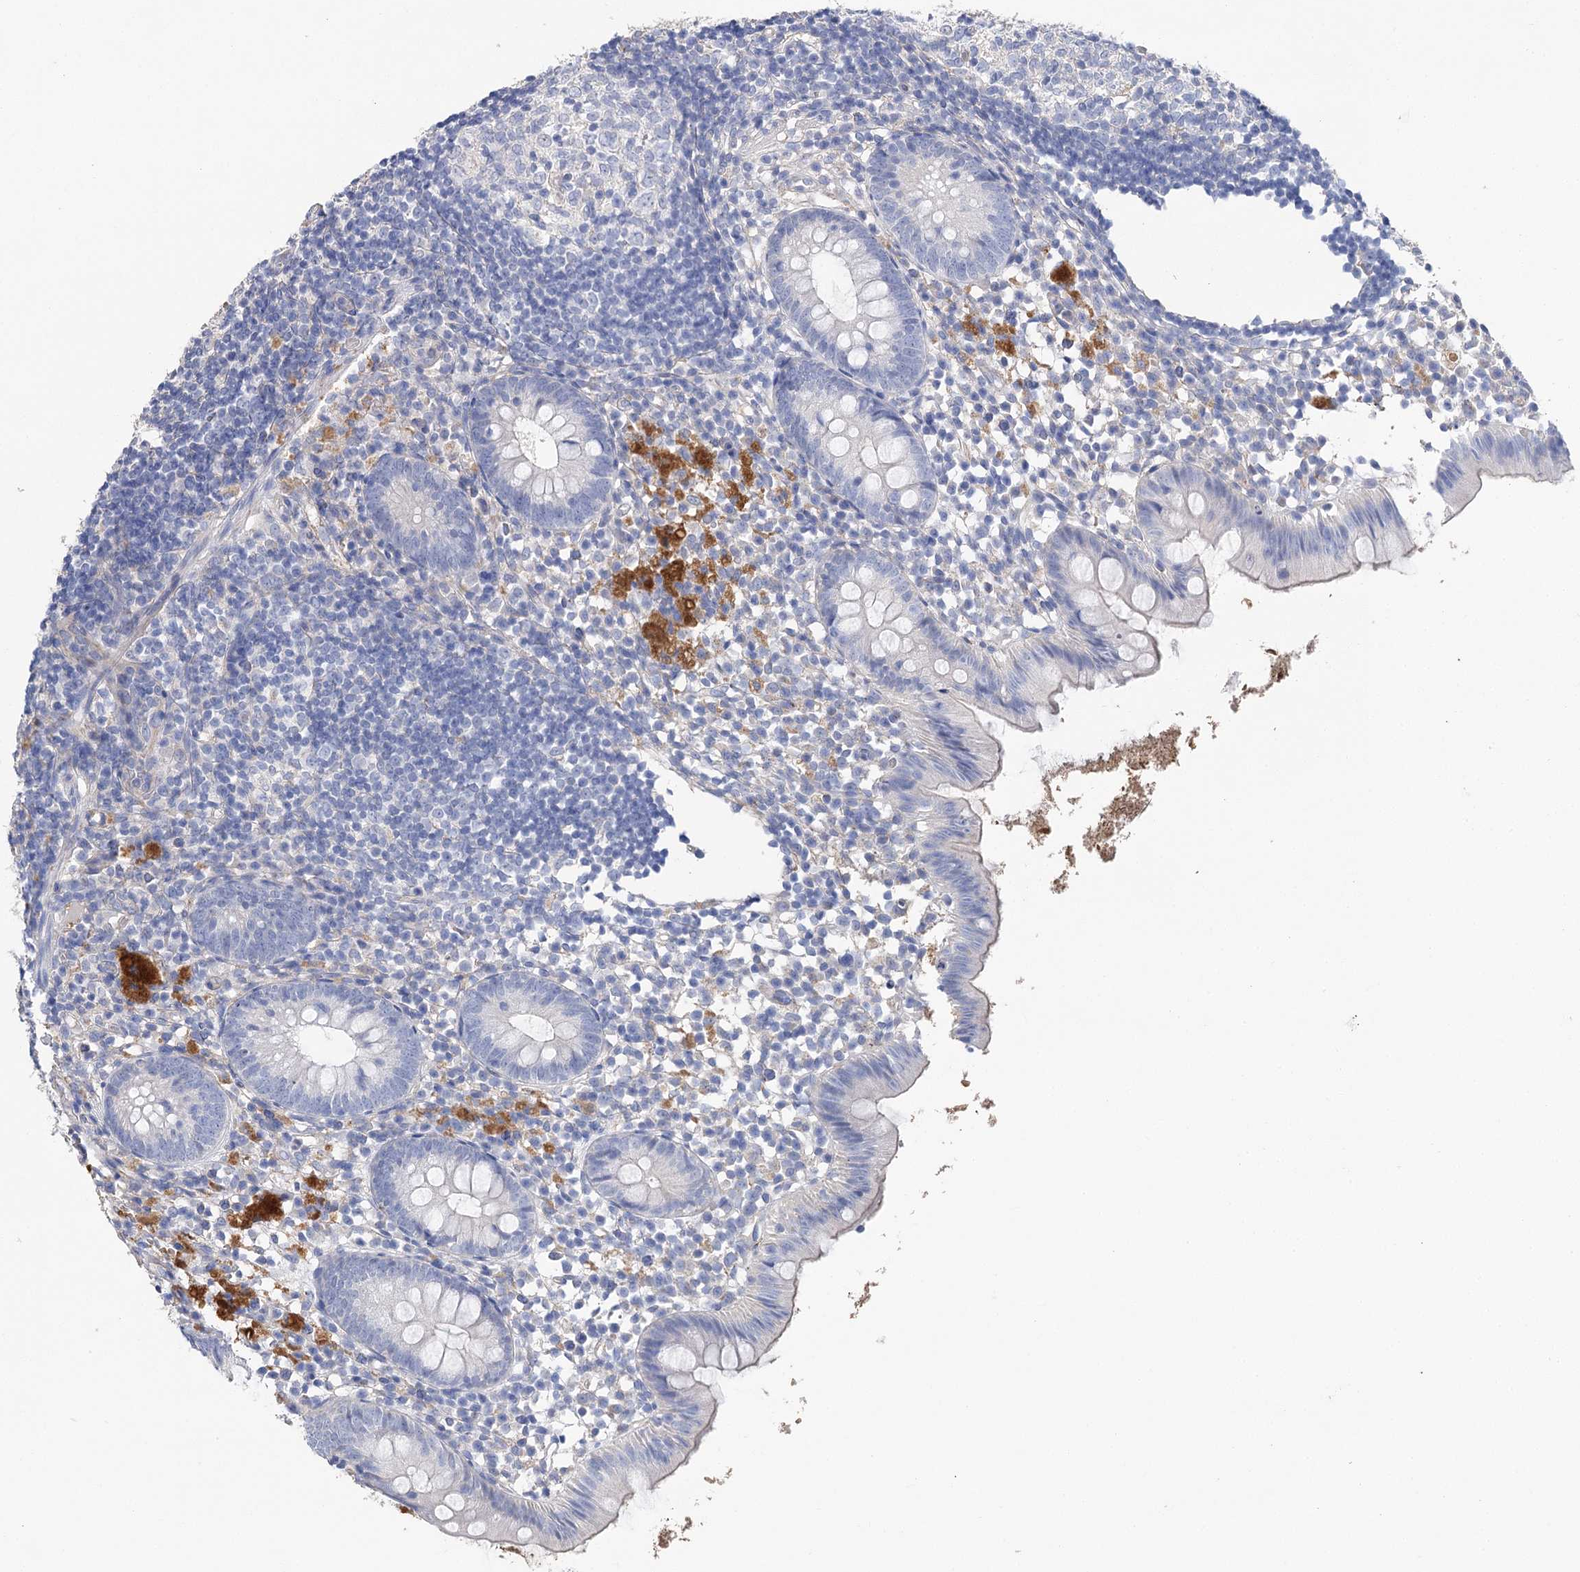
{"staining": {"intensity": "negative", "quantity": "none", "location": "none"}, "tissue": "appendix", "cell_type": "Glandular cells", "image_type": "normal", "snomed": [{"axis": "morphology", "description": "Normal tissue, NOS"}, {"axis": "topography", "description": "Appendix"}], "caption": "The photomicrograph displays no significant positivity in glandular cells of appendix.", "gene": "EPYC", "patient": {"sex": "female", "age": 20}}